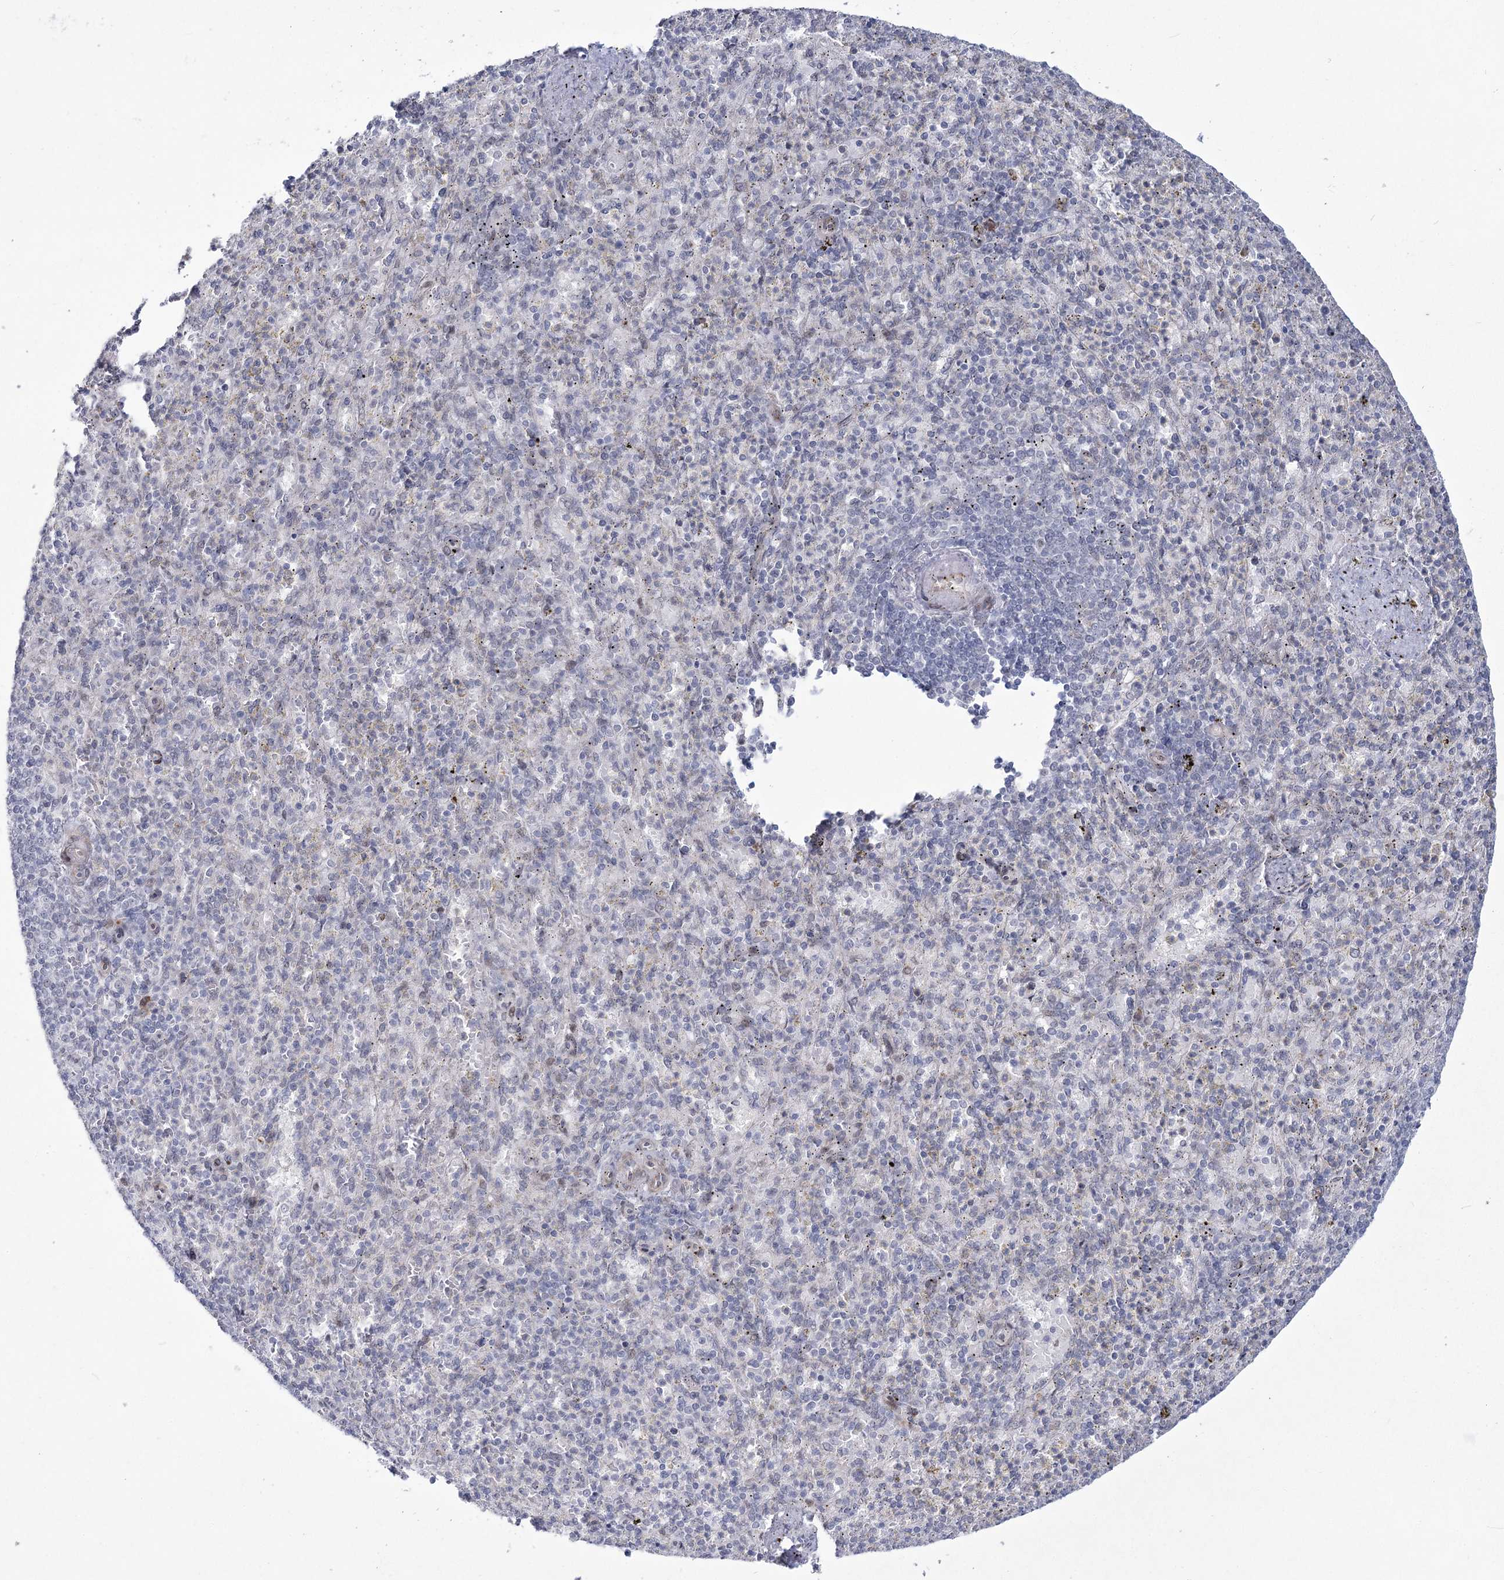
{"staining": {"intensity": "negative", "quantity": "none", "location": "none"}, "tissue": "spleen", "cell_type": "Cells in red pulp", "image_type": "normal", "snomed": [{"axis": "morphology", "description": "Normal tissue, NOS"}, {"axis": "topography", "description": "Spleen"}], "caption": "A high-resolution histopathology image shows immunohistochemistry (IHC) staining of benign spleen, which shows no significant positivity in cells in red pulp. (DAB (3,3'-diaminobenzidine) IHC visualized using brightfield microscopy, high magnification).", "gene": "YBX3", "patient": {"sex": "female", "age": 74}}